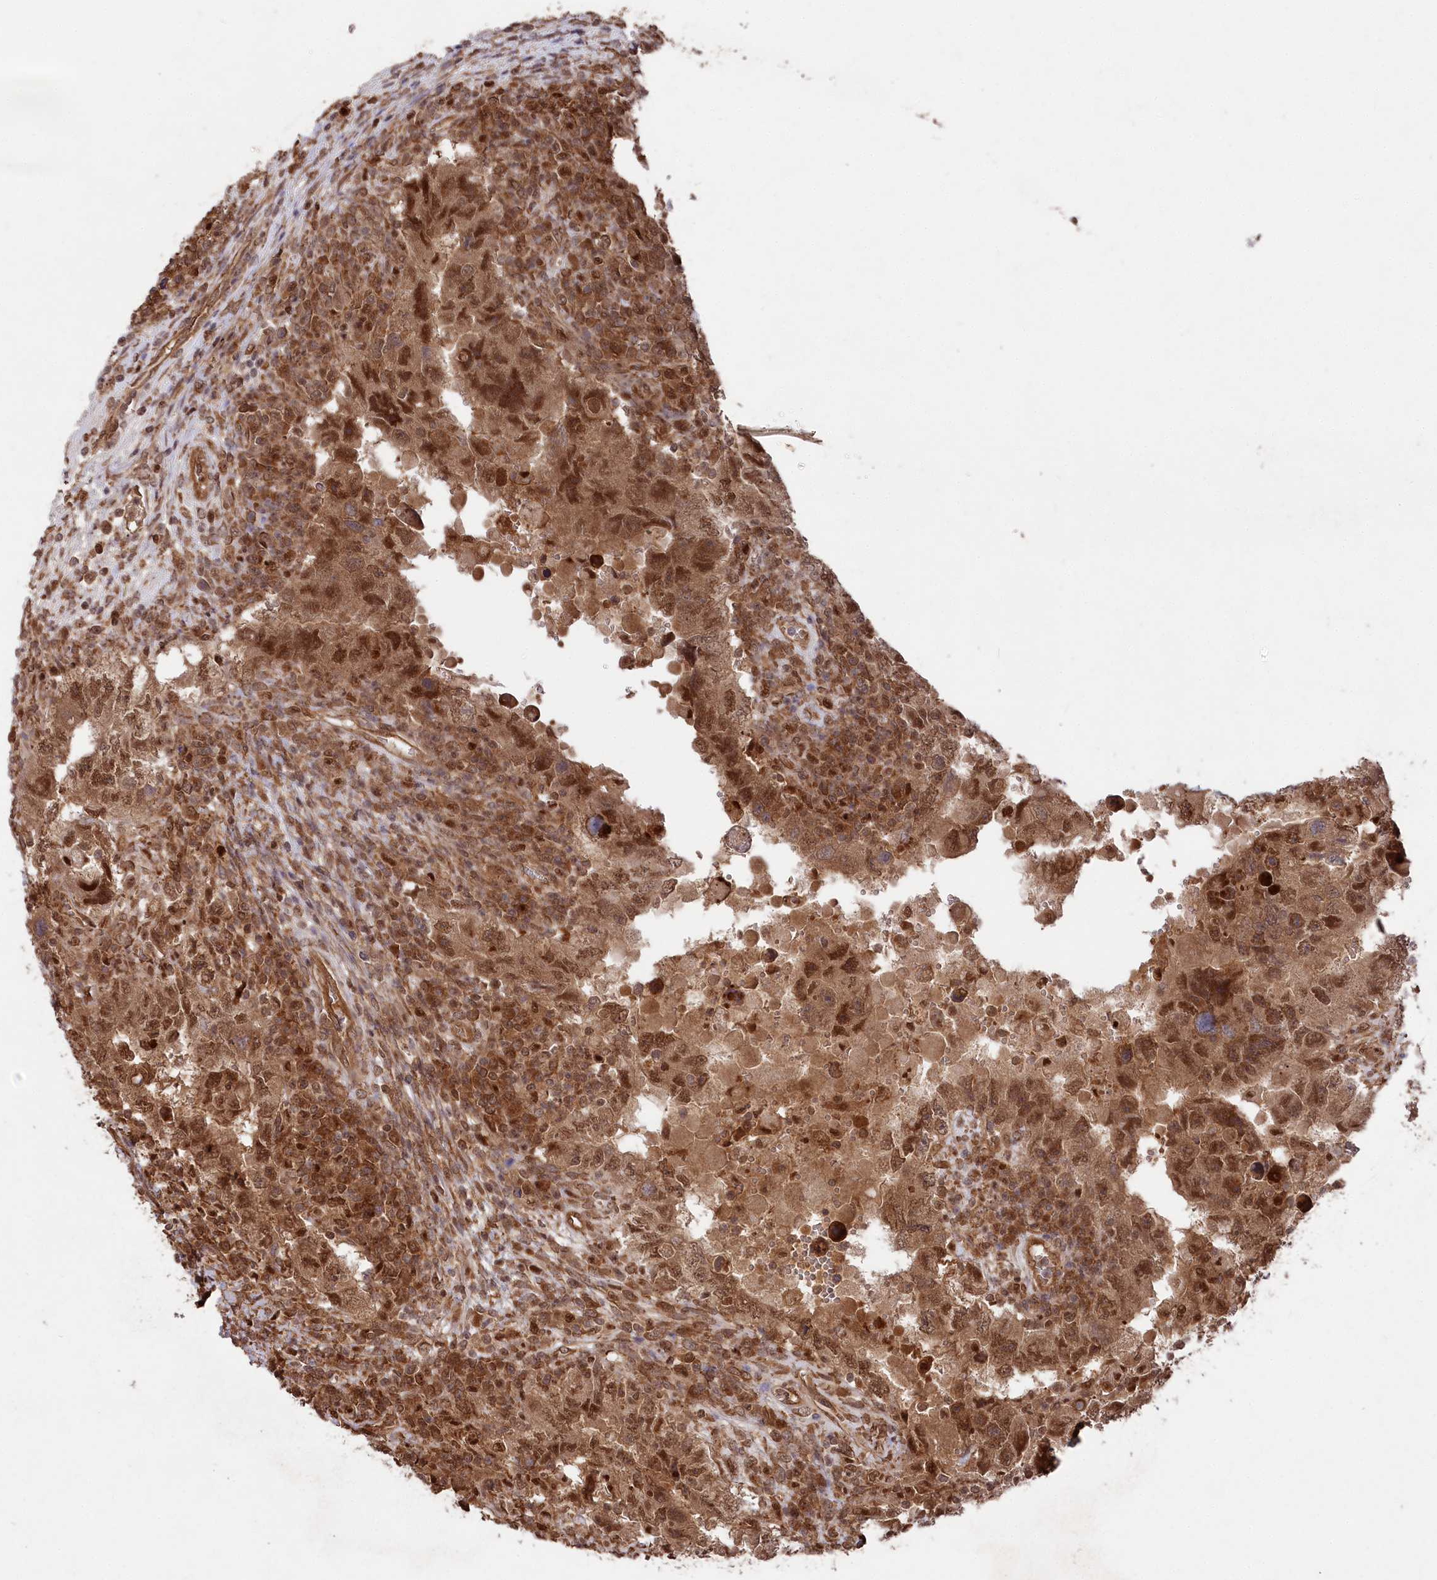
{"staining": {"intensity": "strong", "quantity": ">75%", "location": "cytoplasmic/membranous,nuclear"}, "tissue": "testis cancer", "cell_type": "Tumor cells", "image_type": "cancer", "snomed": [{"axis": "morphology", "description": "Carcinoma, Embryonal, NOS"}, {"axis": "topography", "description": "Testis"}], "caption": "High-magnification brightfield microscopy of testis embryonal carcinoma stained with DAB (3,3'-diaminobenzidine) (brown) and counterstained with hematoxylin (blue). tumor cells exhibit strong cytoplasmic/membranous and nuclear positivity is identified in about>75% of cells. (DAB (3,3'-diaminobenzidine) IHC, brown staining for protein, blue staining for nuclei).", "gene": "PSMA1", "patient": {"sex": "male", "age": 26}}